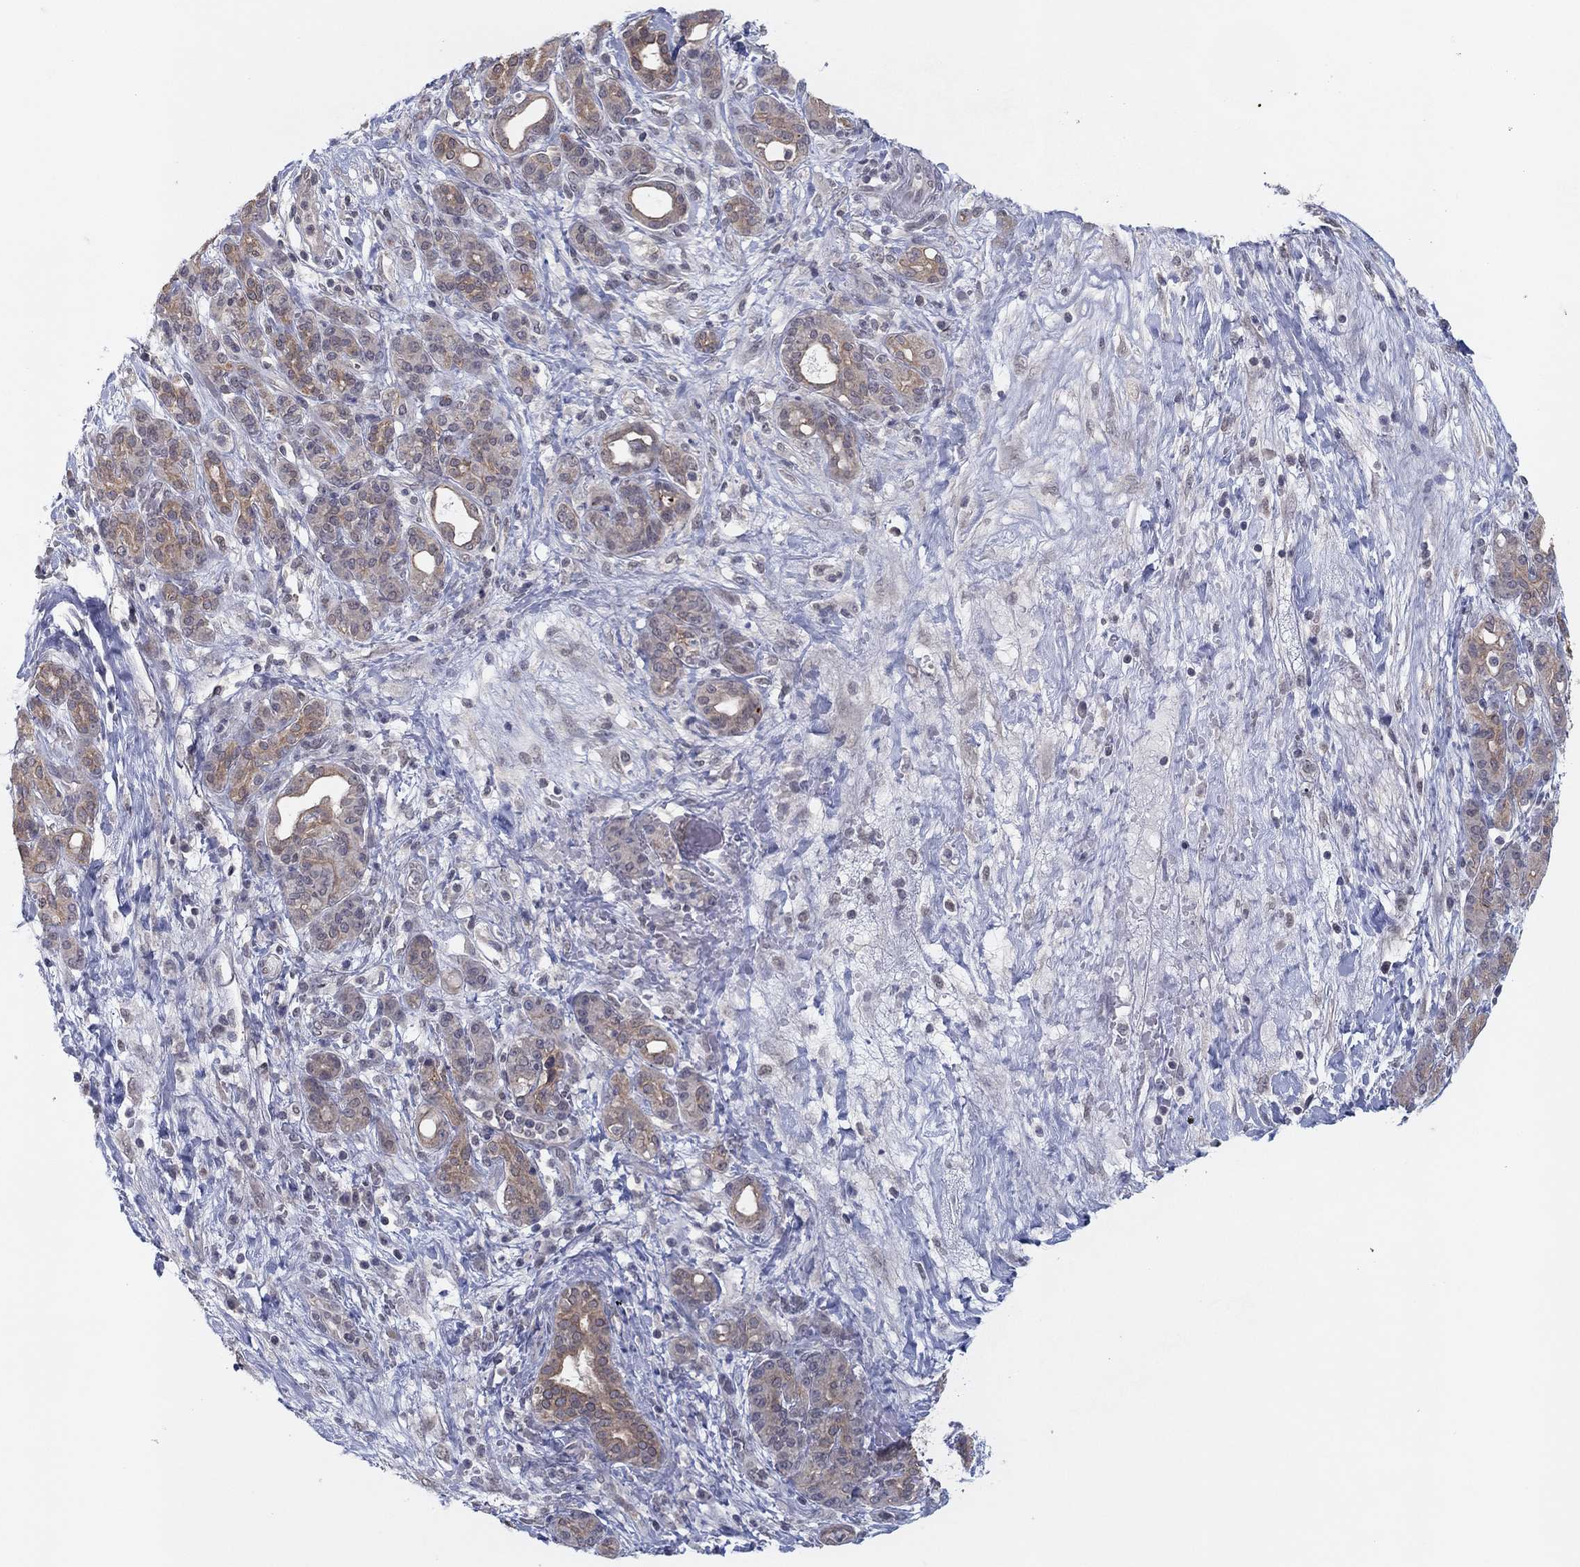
{"staining": {"intensity": "moderate", "quantity": "25%-75%", "location": "cytoplasmic/membranous"}, "tissue": "pancreatic cancer", "cell_type": "Tumor cells", "image_type": "cancer", "snomed": [{"axis": "morphology", "description": "Adenocarcinoma, NOS"}, {"axis": "topography", "description": "Pancreas"}], "caption": "Moderate cytoplasmic/membranous protein positivity is appreciated in approximately 25%-75% of tumor cells in pancreatic cancer (adenocarcinoma).", "gene": "SLC22A2", "patient": {"sex": "male", "age": 44}}